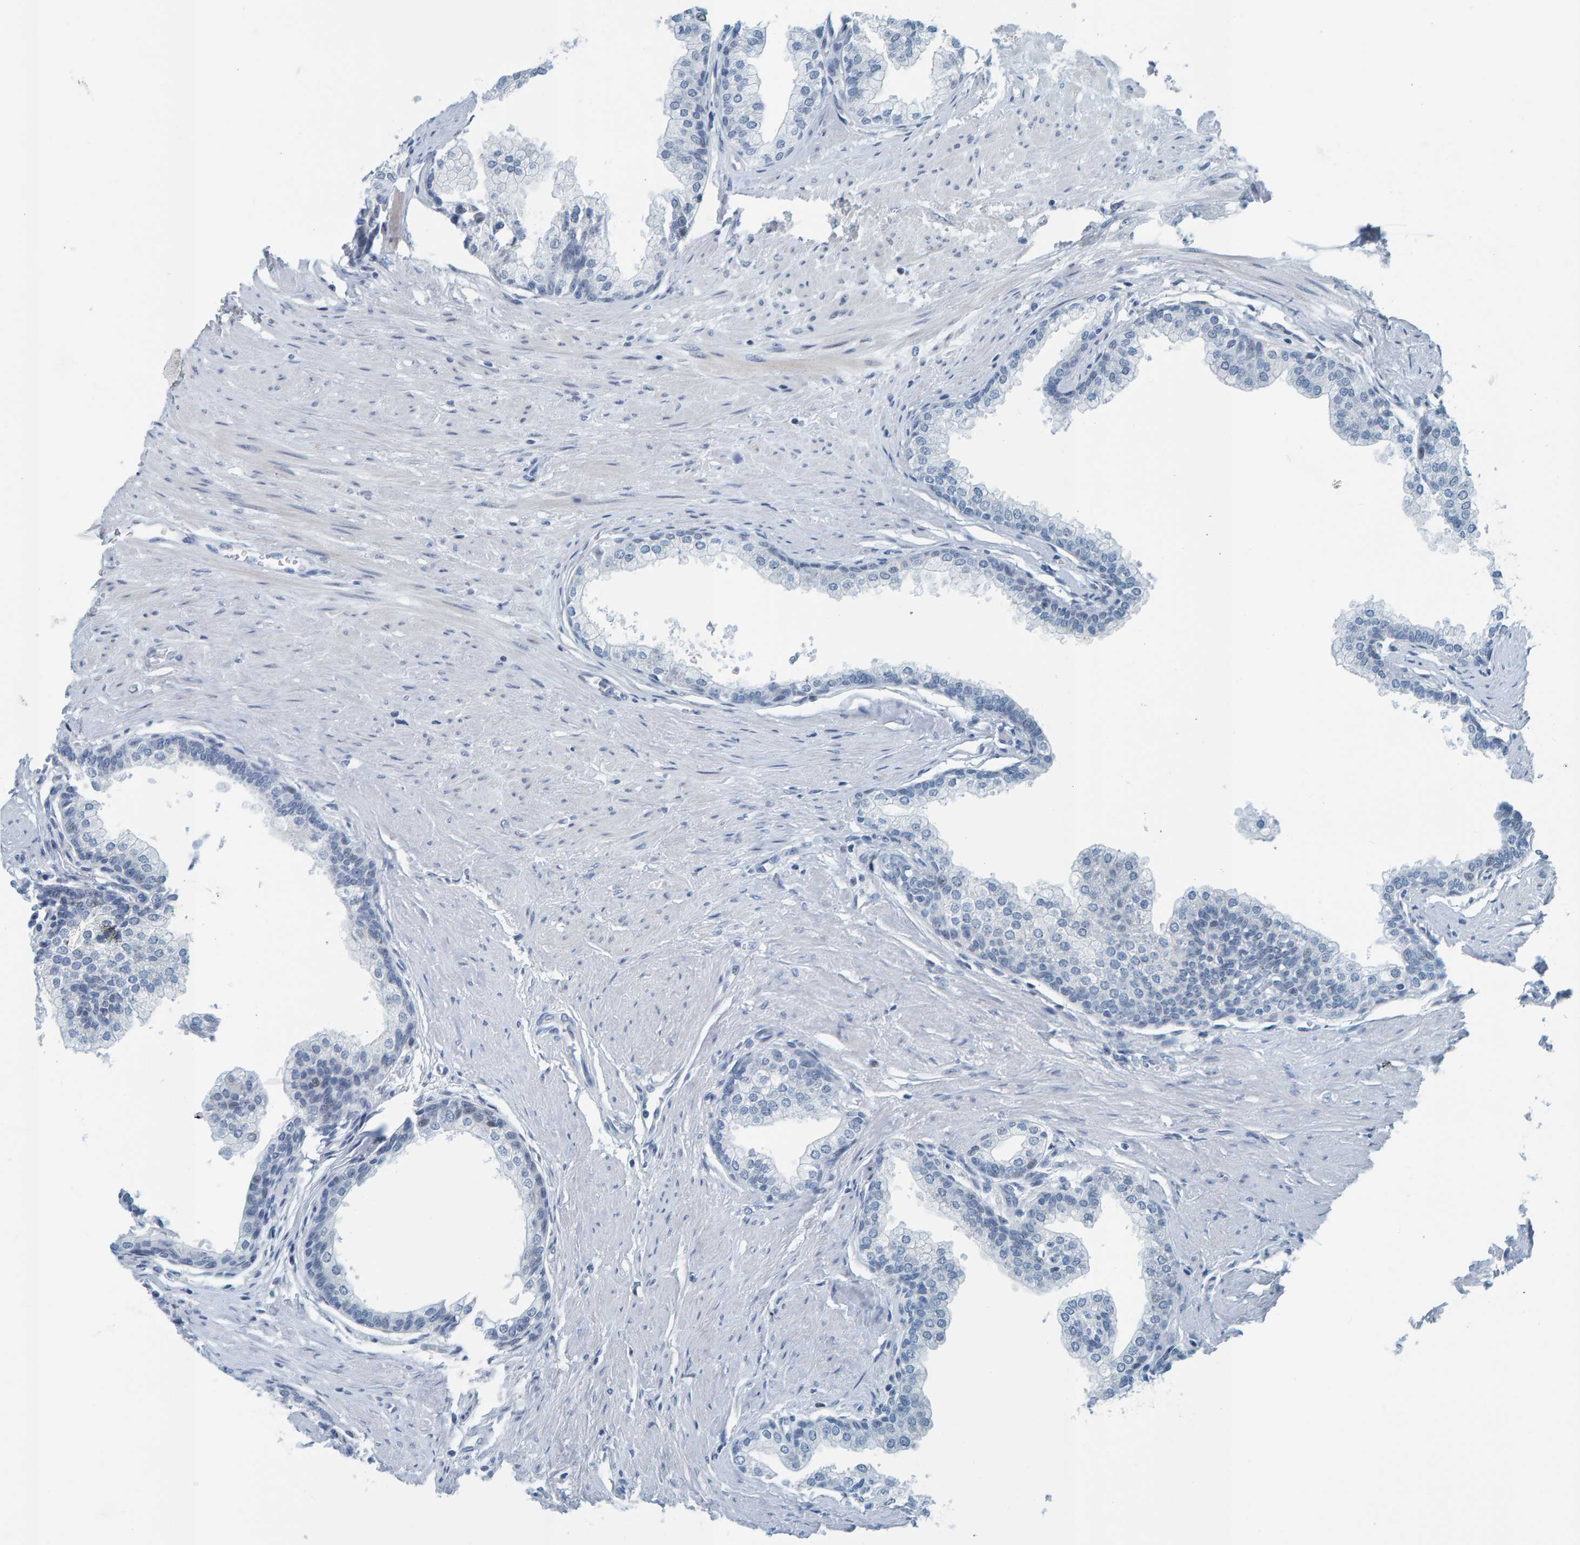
{"staining": {"intensity": "negative", "quantity": "none", "location": "none"}, "tissue": "prostate", "cell_type": "Glandular cells", "image_type": "normal", "snomed": [{"axis": "morphology", "description": "Normal tissue, NOS"}, {"axis": "morphology", "description": "Urothelial carcinoma, Low grade"}, {"axis": "topography", "description": "Urinary bladder"}, {"axis": "topography", "description": "Prostate"}], "caption": "A photomicrograph of human prostate is negative for staining in glandular cells. Nuclei are stained in blue.", "gene": "CNP", "patient": {"sex": "male", "age": 60}}